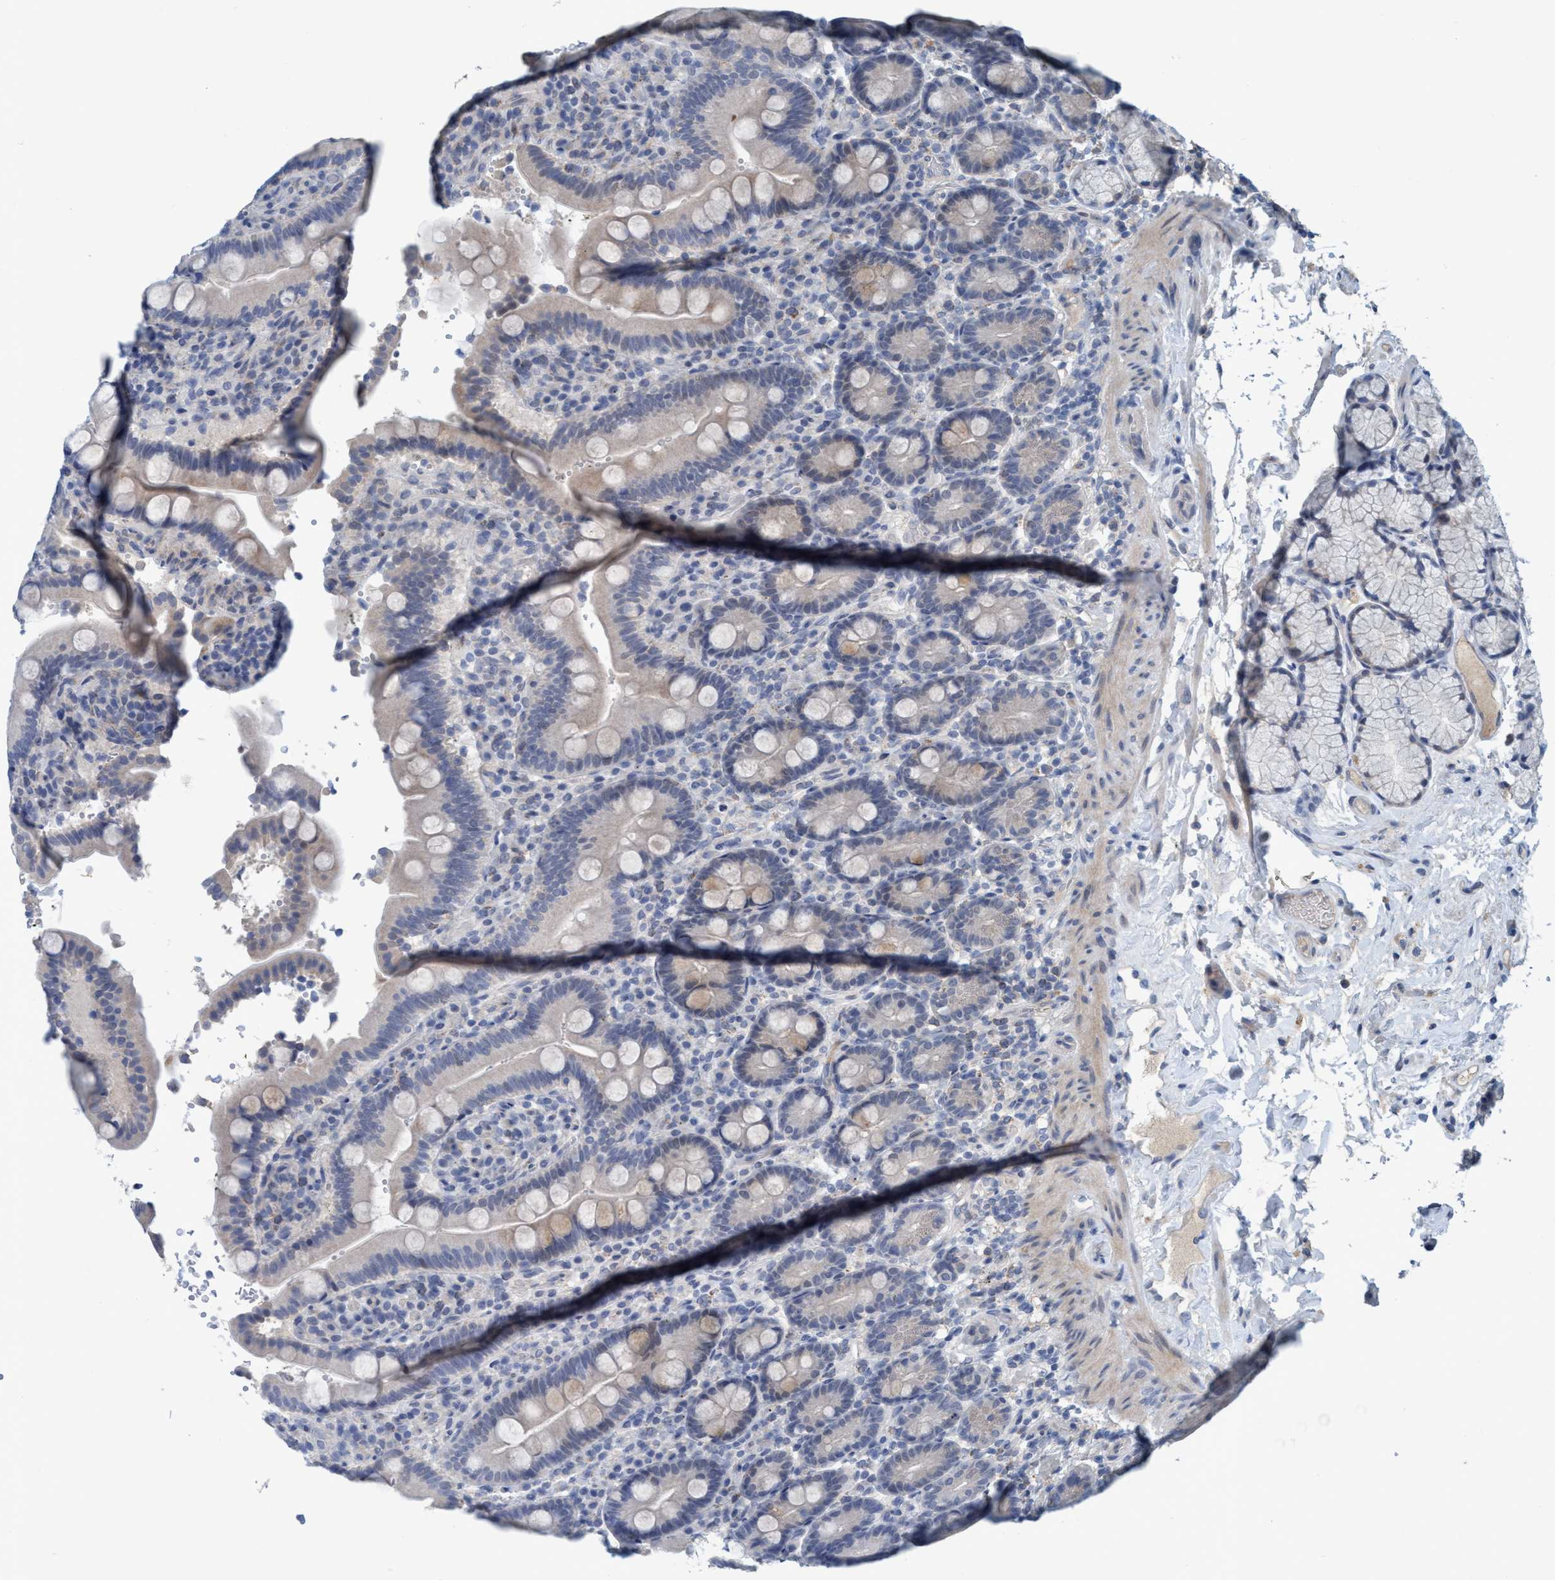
{"staining": {"intensity": "negative", "quantity": "none", "location": "none"}, "tissue": "duodenum", "cell_type": "Glandular cells", "image_type": "normal", "snomed": [{"axis": "morphology", "description": "Normal tissue, NOS"}, {"axis": "topography", "description": "Small intestine, NOS"}], "caption": "Immunohistochemistry (IHC) image of benign human duodenum stained for a protein (brown), which reveals no positivity in glandular cells. (DAB immunohistochemistry, high magnification).", "gene": "RNF208", "patient": {"sex": "female", "age": 71}}